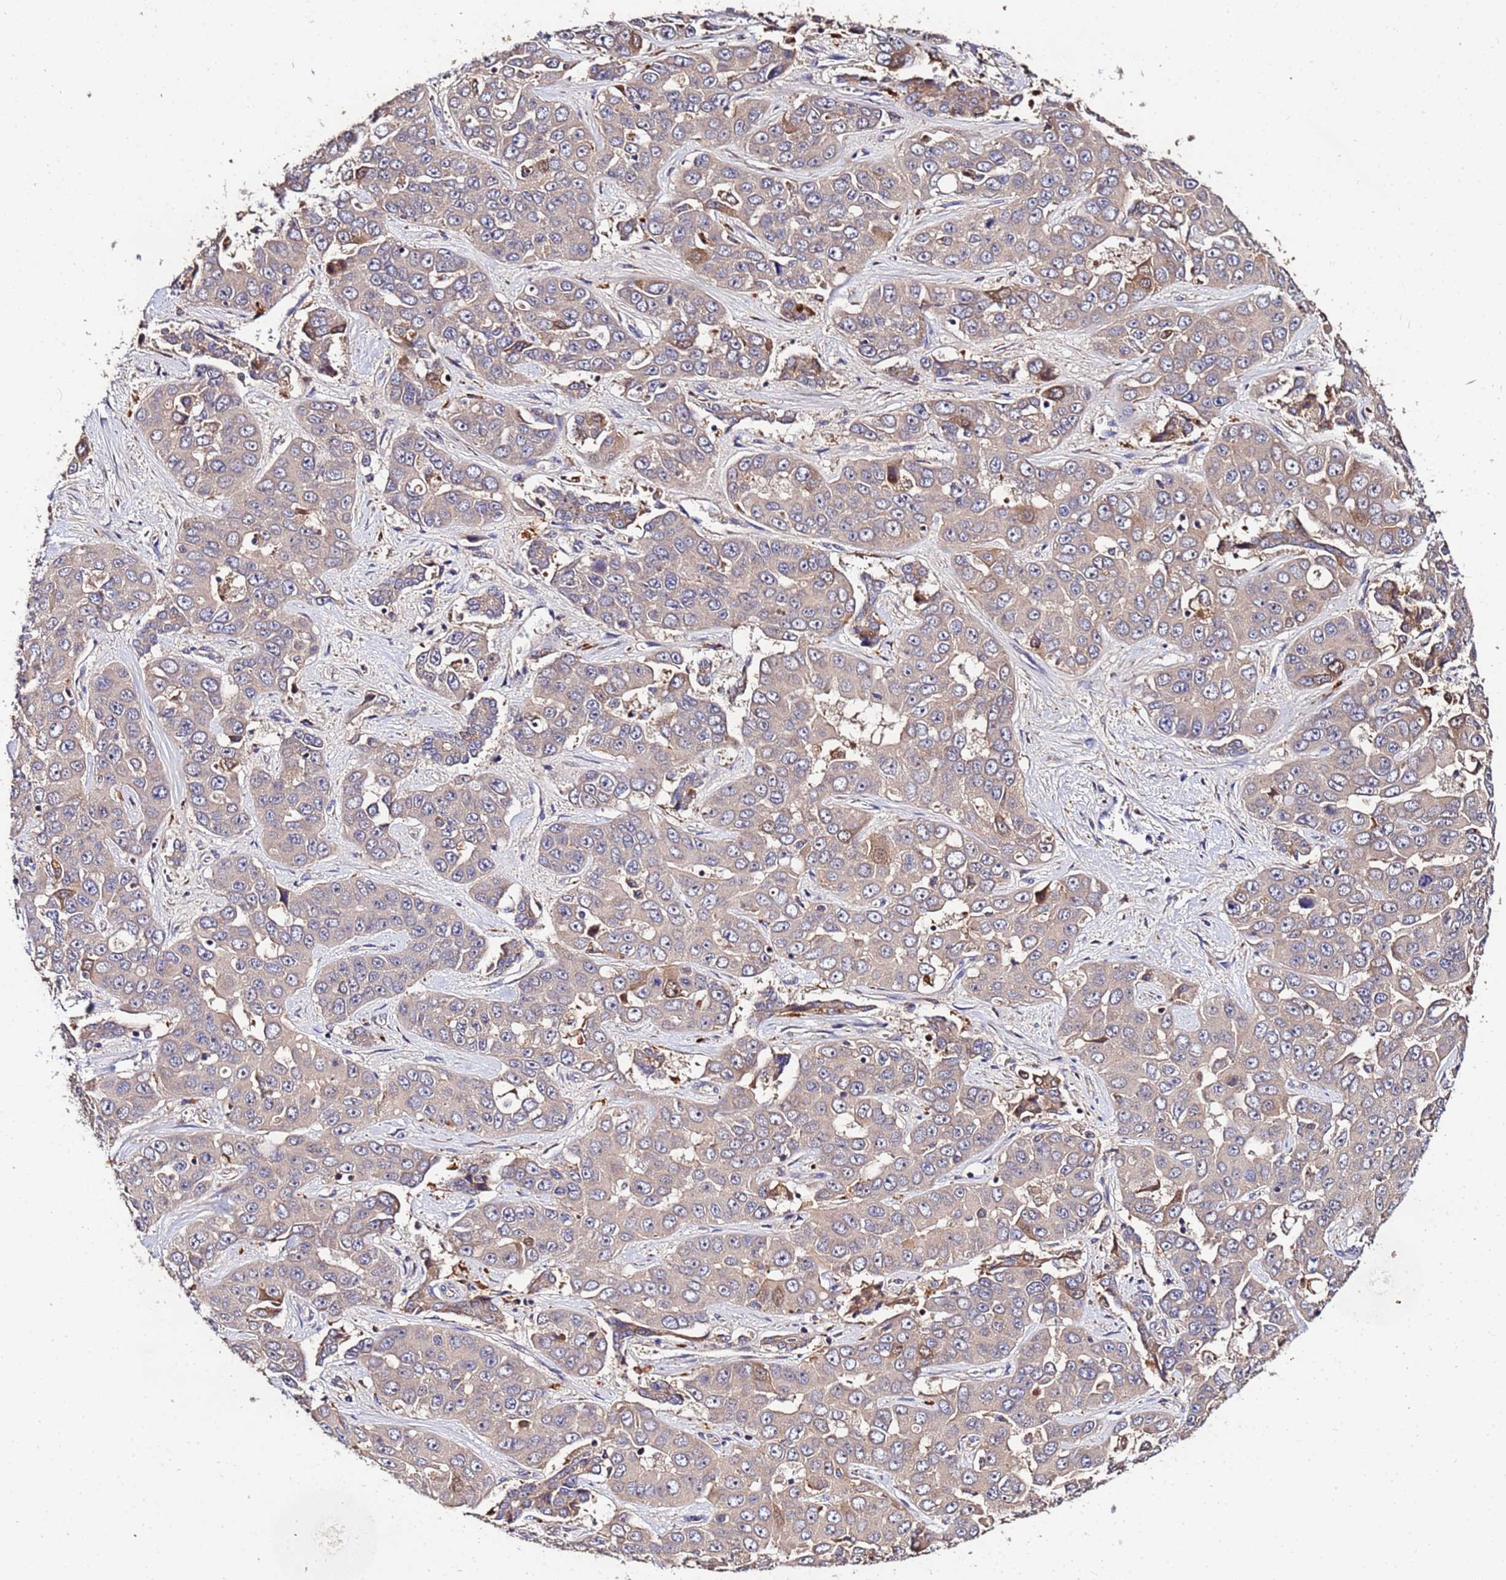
{"staining": {"intensity": "negative", "quantity": "none", "location": "none"}, "tissue": "liver cancer", "cell_type": "Tumor cells", "image_type": "cancer", "snomed": [{"axis": "morphology", "description": "Cholangiocarcinoma"}, {"axis": "topography", "description": "Liver"}], "caption": "Micrograph shows no significant protein expression in tumor cells of liver cancer. (Stains: DAB (3,3'-diaminobenzidine) IHC with hematoxylin counter stain, Microscopy: brightfield microscopy at high magnification).", "gene": "MTERF1", "patient": {"sex": "female", "age": 52}}